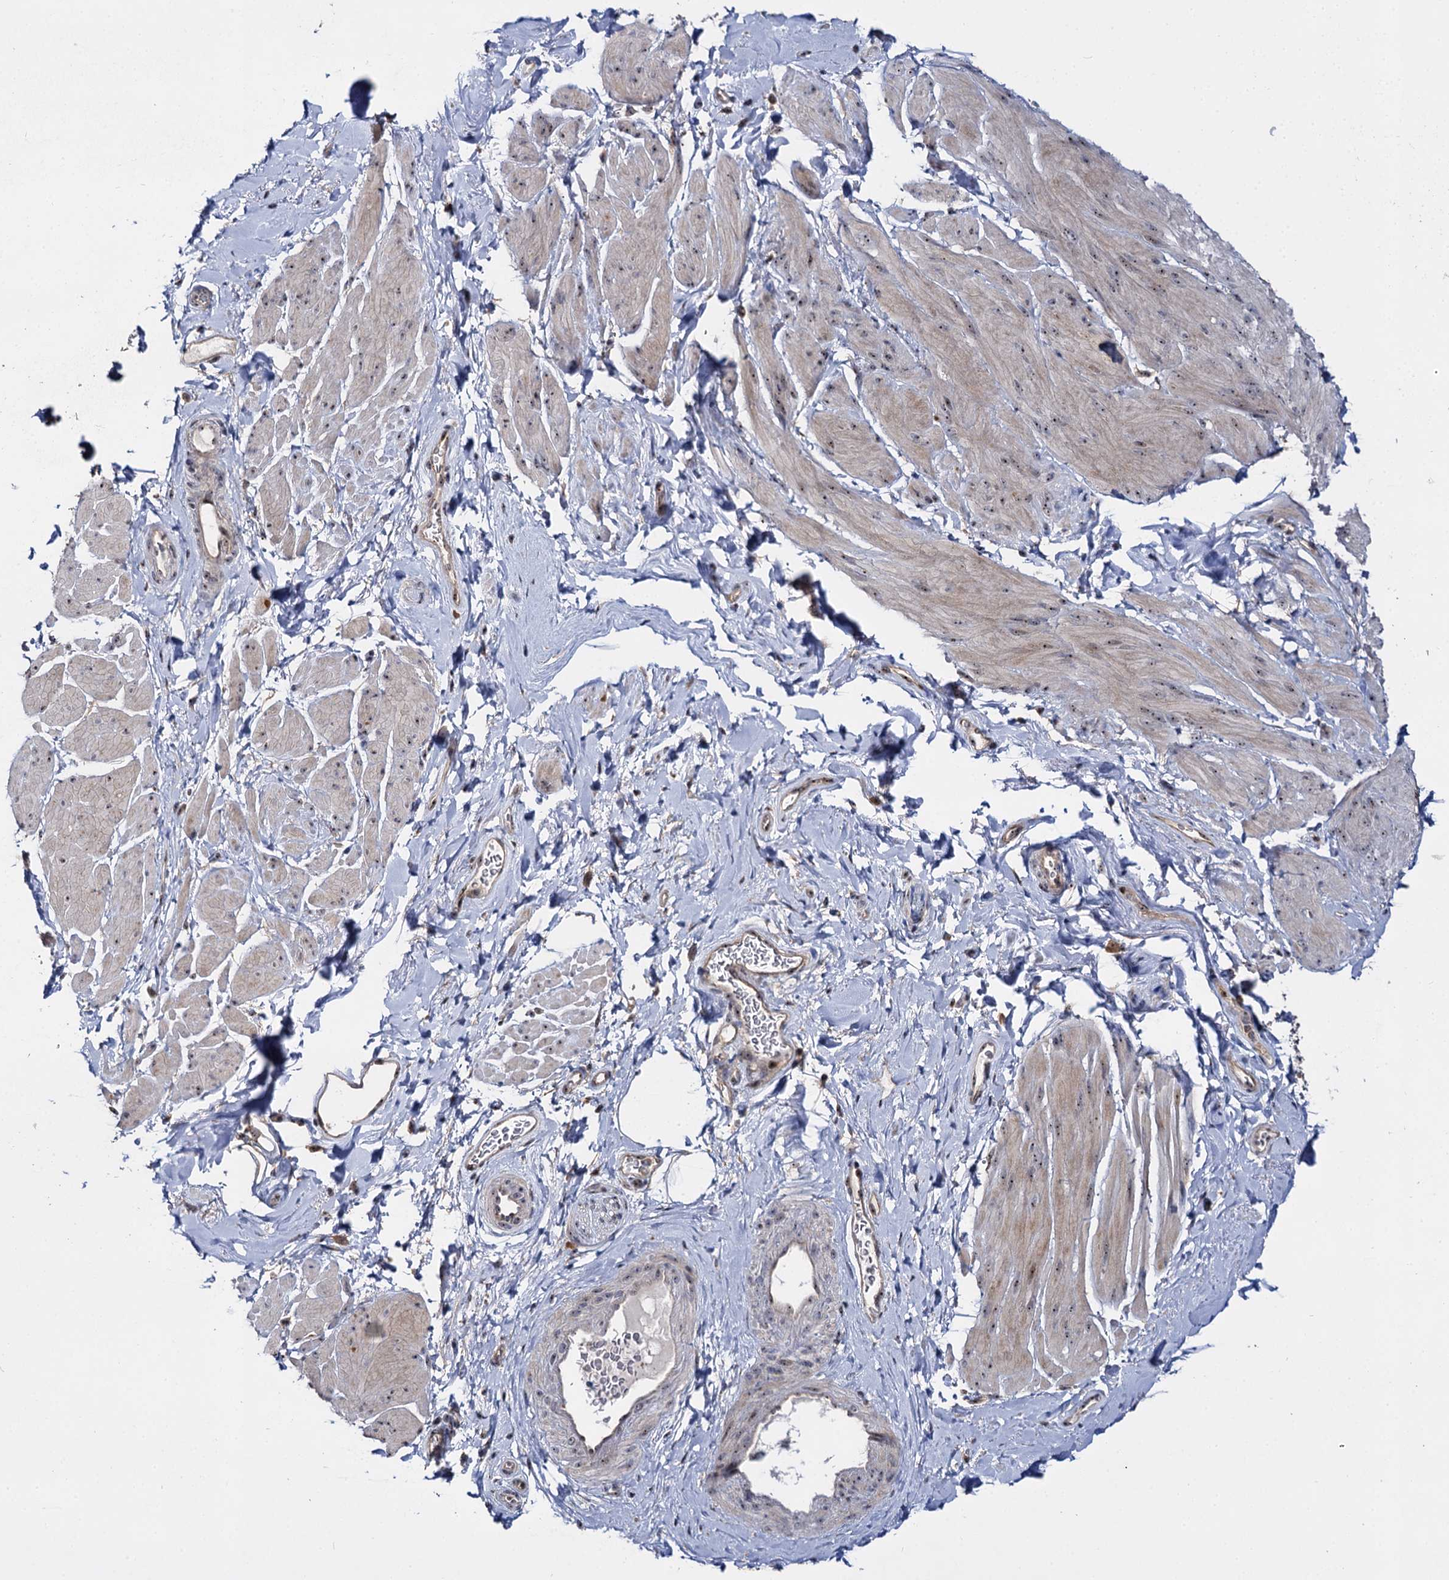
{"staining": {"intensity": "weak", "quantity": "25%-75%", "location": "cytoplasmic/membranous,nuclear"}, "tissue": "smooth muscle", "cell_type": "Smooth muscle cells", "image_type": "normal", "snomed": [{"axis": "morphology", "description": "Normal tissue, NOS"}, {"axis": "topography", "description": "Smooth muscle"}, {"axis": "topography", "description": "Peripheral nerve tissue"}], "caption": "Protein staining of normal smooth muscle exhibits weak cytoplasmic/membranous,nuclear staining in about 25%-75% of smooth muscle cells. The staining was performed using DAB to visualize the protein expression in brown, while the nuclei were stained in blue with hematoxylin (Magnification: 20x).", "gene": "SUPT20H", "patient": {"sex": "male", "age": 69}}